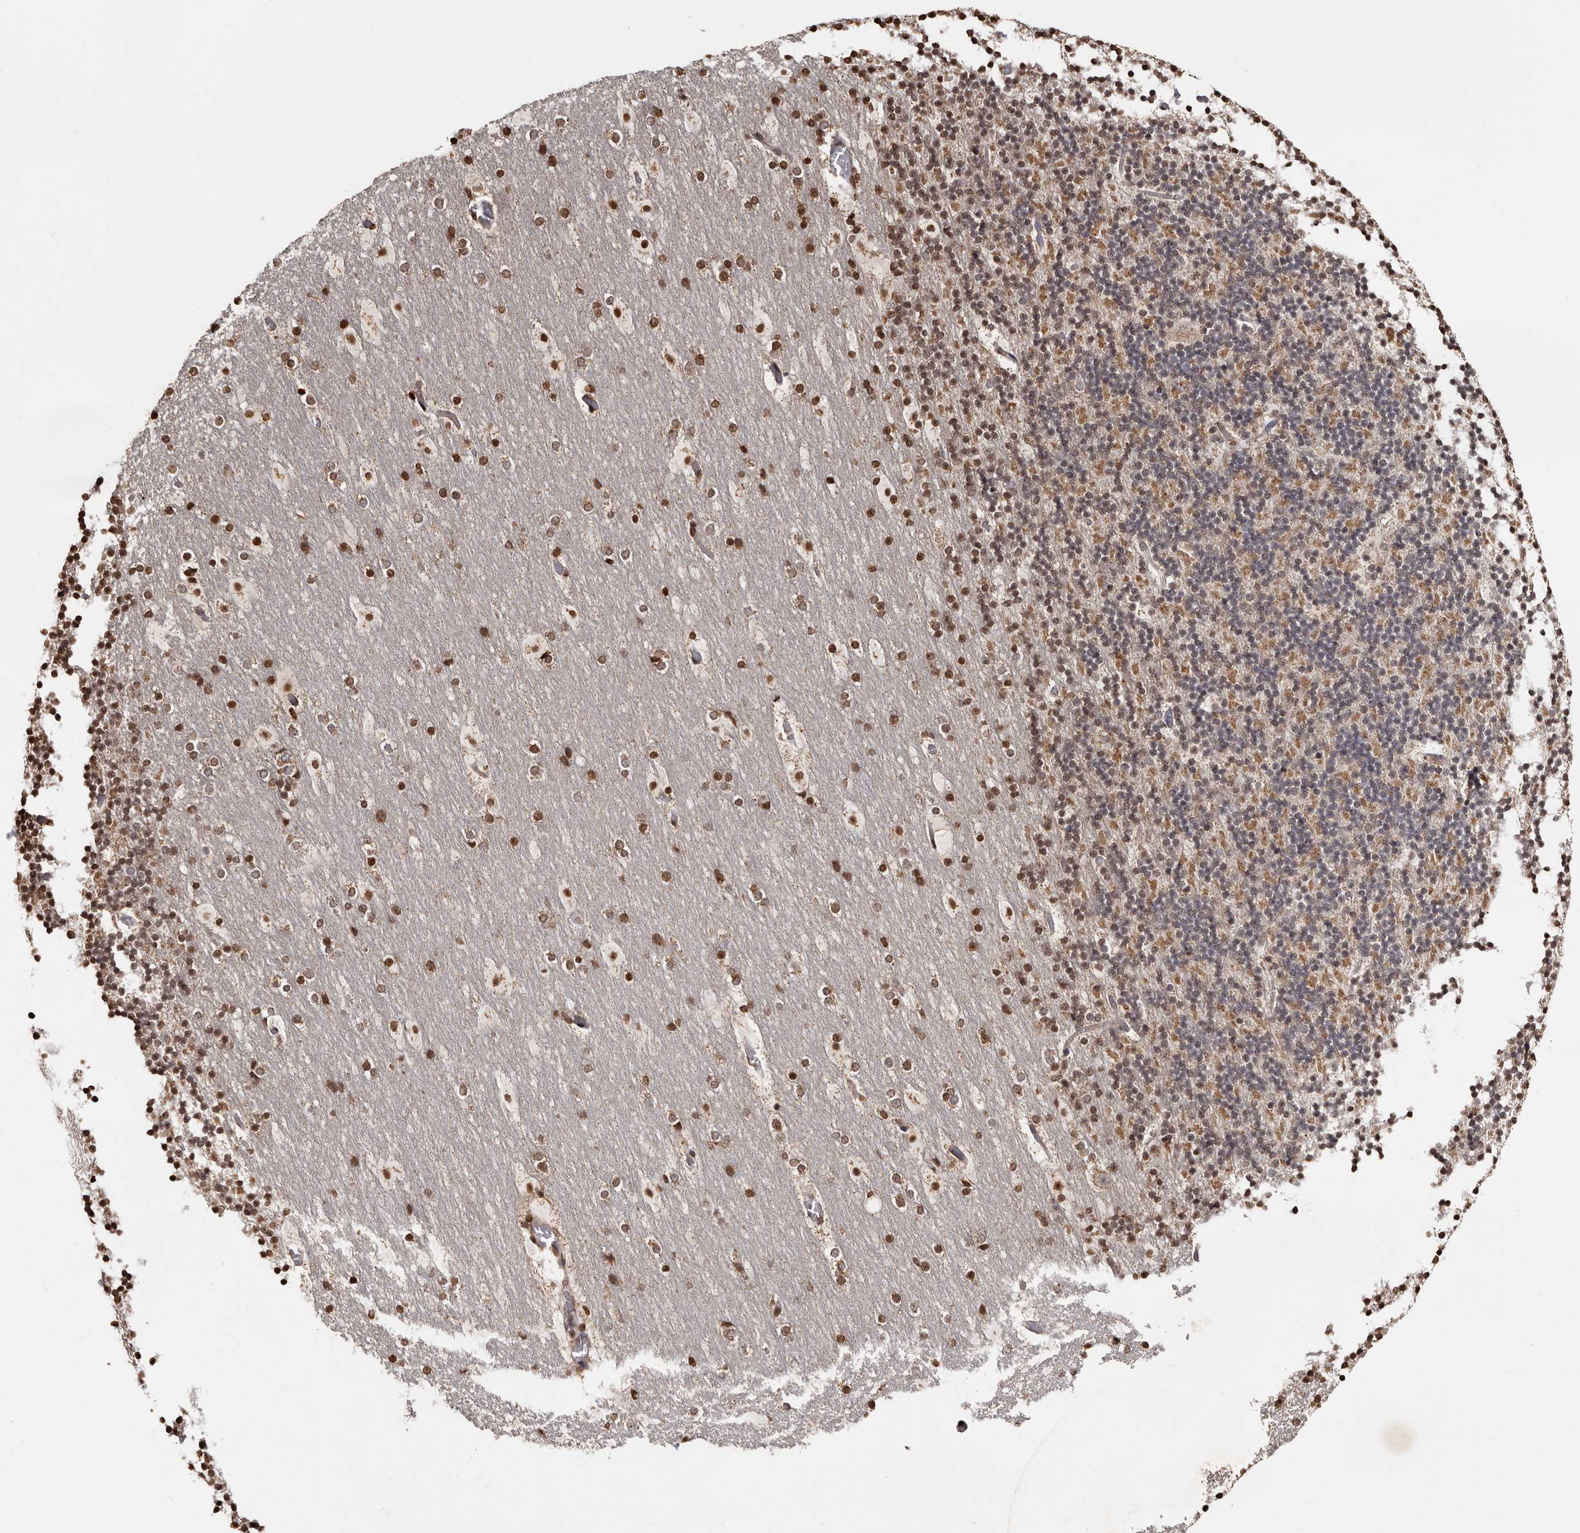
{"staining": {"intensity": "weak", "quantity": "<25%", "location": "cytoplasmic/membranous"}, "tissue": "cerebellum", "cell_type": "Cells in granular layer", "image_type": "normal", "snomed": [{"axis": "morphology", "description": "Normal tissue, NOS"}, {"axis": "topography", "description": "Cerebellum"}], "caption": "High power microscopy micrograph of an immunohistochemistry photomicrograph of benign cerebellum, revealing no significant positivity in cells in granular layer.", "gene": "CCDC190", "patient": {"sex": "male", "age": 57}}